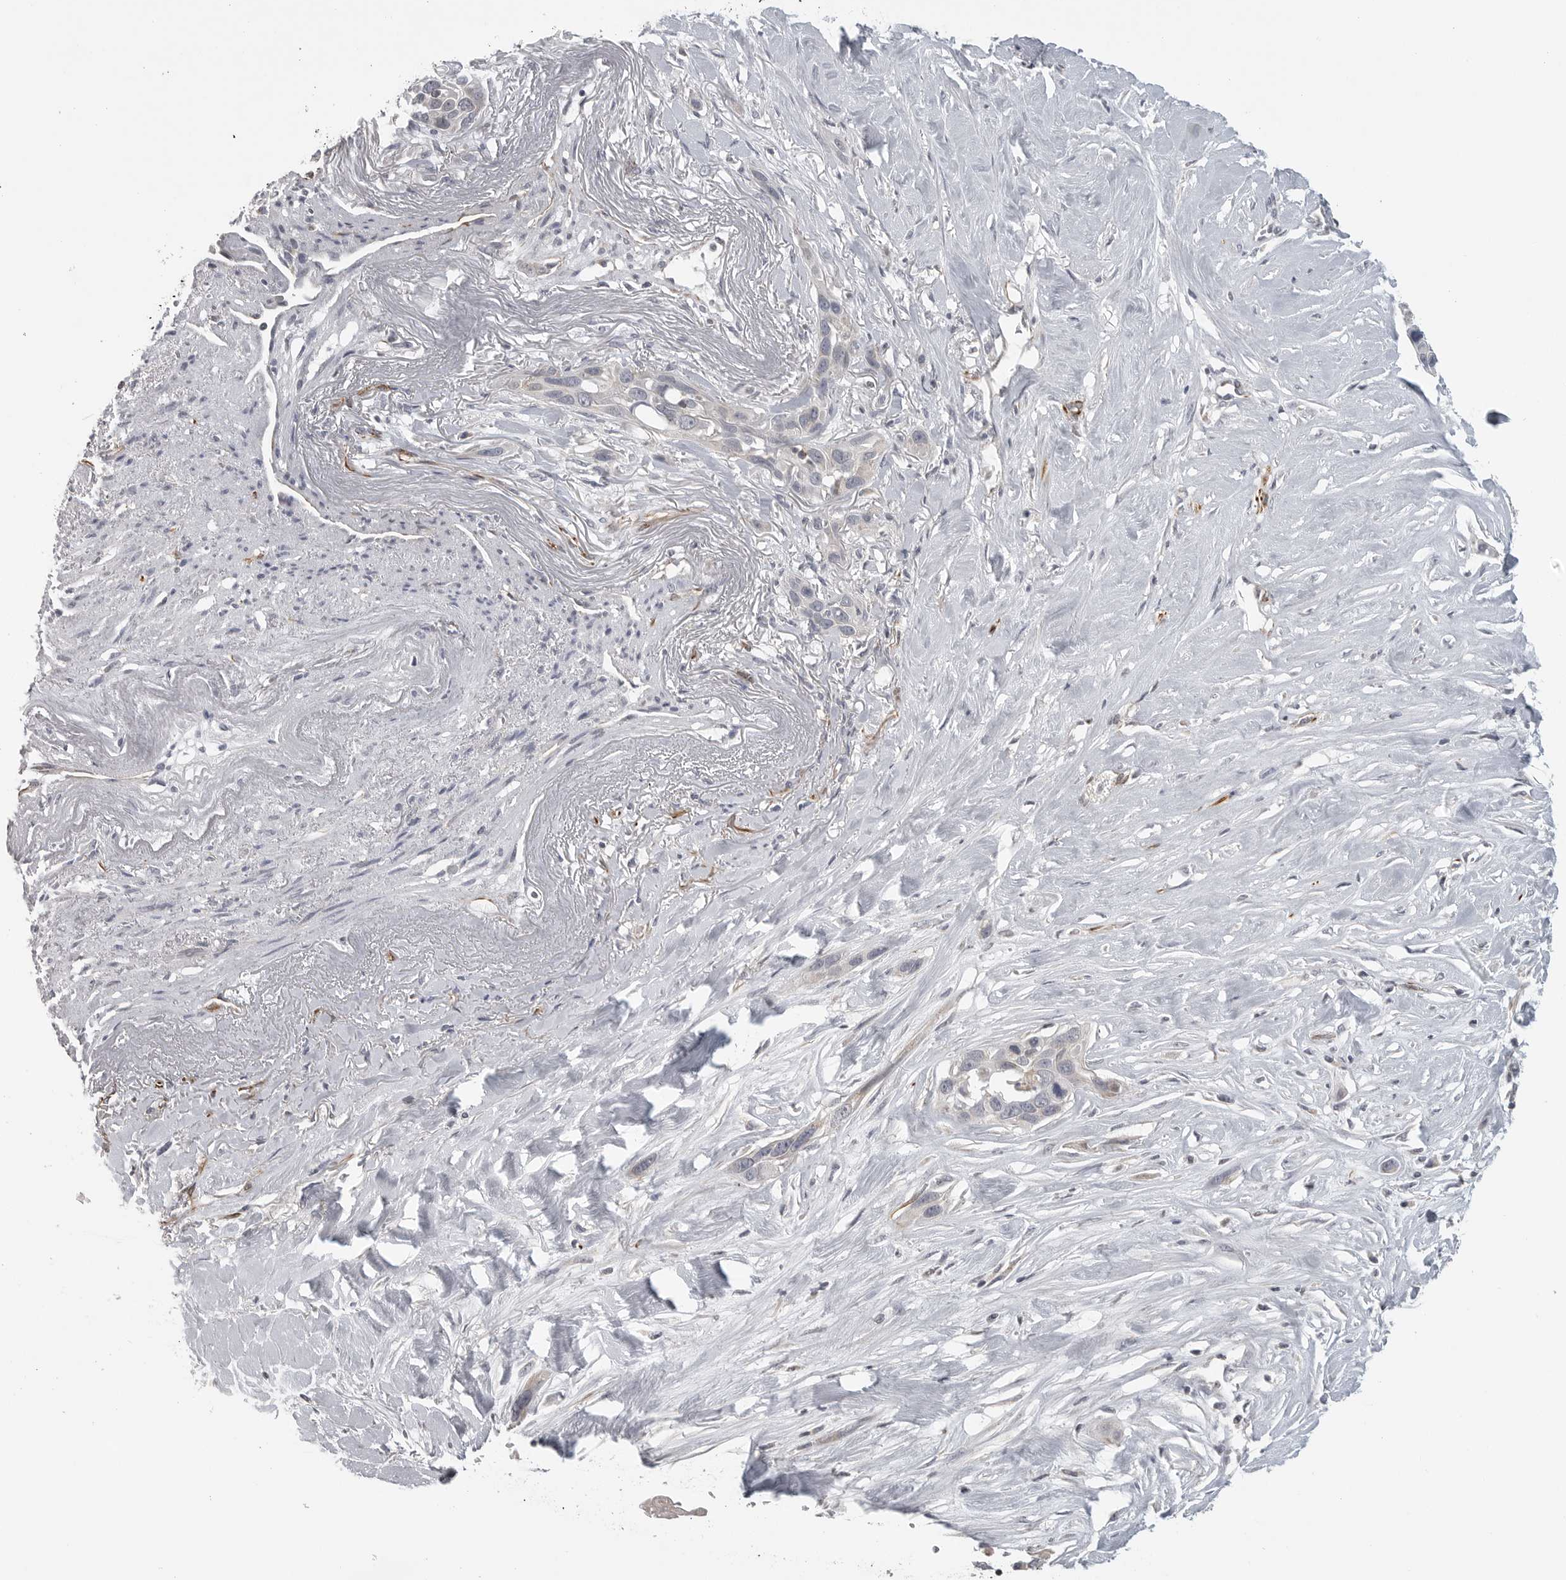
{"staining": {"intensity": "negative", "quantity": "none", "location": "none"}, "tissue": "pancreatic cancer", "cell_type": "Tumor cells", "image_type": "cancer", "snomed": [{"axis": "morphology", "description": "Adenocarcinoma, NOS"}, {"axis": "topography", "description": "Pancreas"}], "caption": "This micrograph is of pancreatic adenocarcinoma stained with IHC to label a protein in brown with the nuclei are counter-stained blue. There is no staining in tumor cells. (IHC, brightfield microscopy, high magnification).", "gene": "RXFP3", "patient": {"sex": "female", "age": 60}}